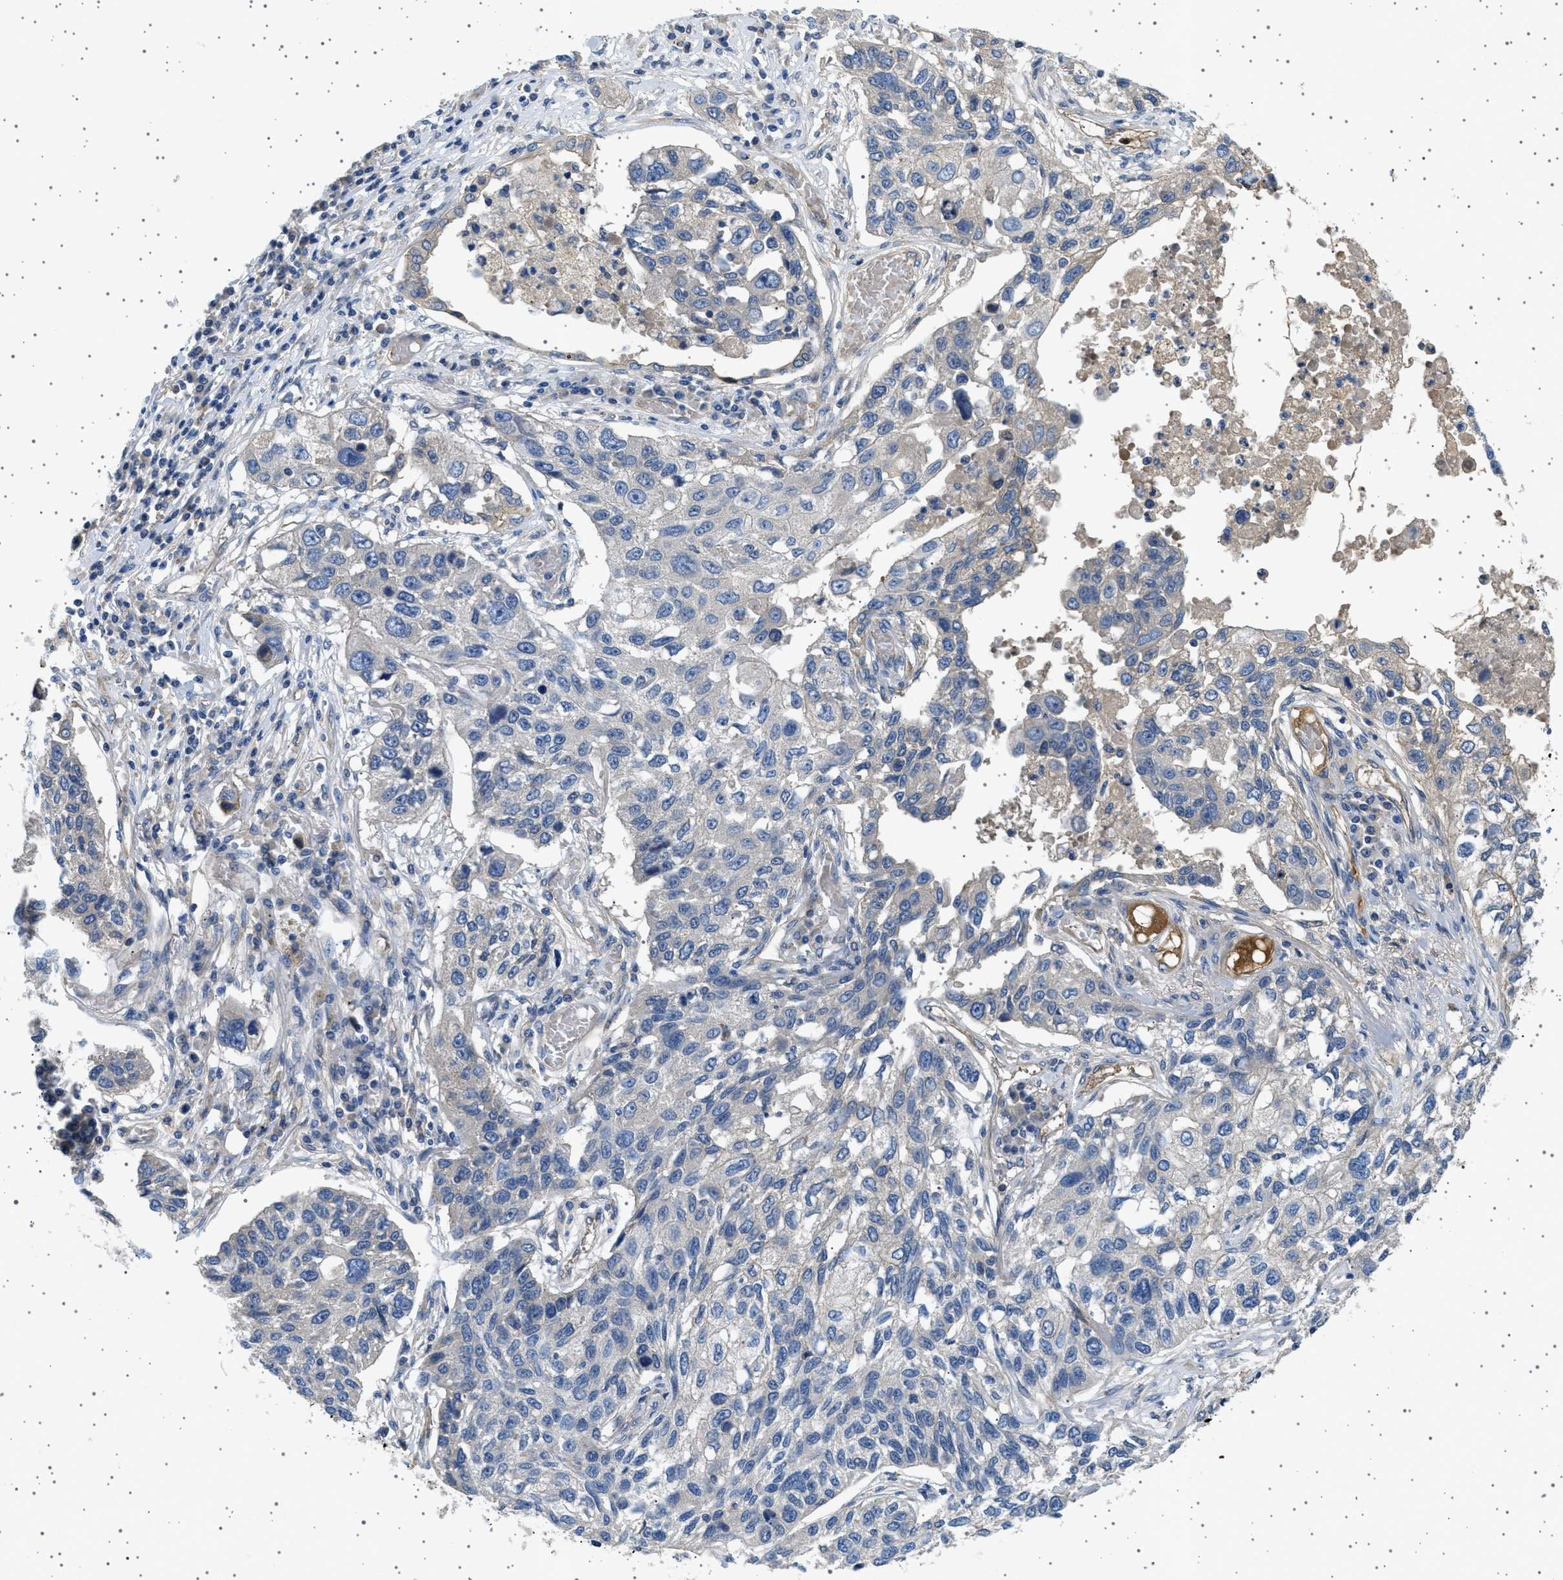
{"staining": {"intensity": "negative", "quantity": "none", "location": "none"}, "tissue": "lung cancer", "cell_type": "Tumor cells", "image_type": "cancer", "snomed": [{"axis": "morphology", "description": "Squamous cell carcinoma, NOS"}, {"axis": "topography", "description": "Lung"}], "caption": "High magnification brightfield microscopy of lung cancer (squamous cell carcinoma) stained with DAB (brown) and counterstained with hematoxylin (blue): tumor cells show no significant expression.", "gene": "PLPP6", "patient": {"sex": "male", "age": 71}}